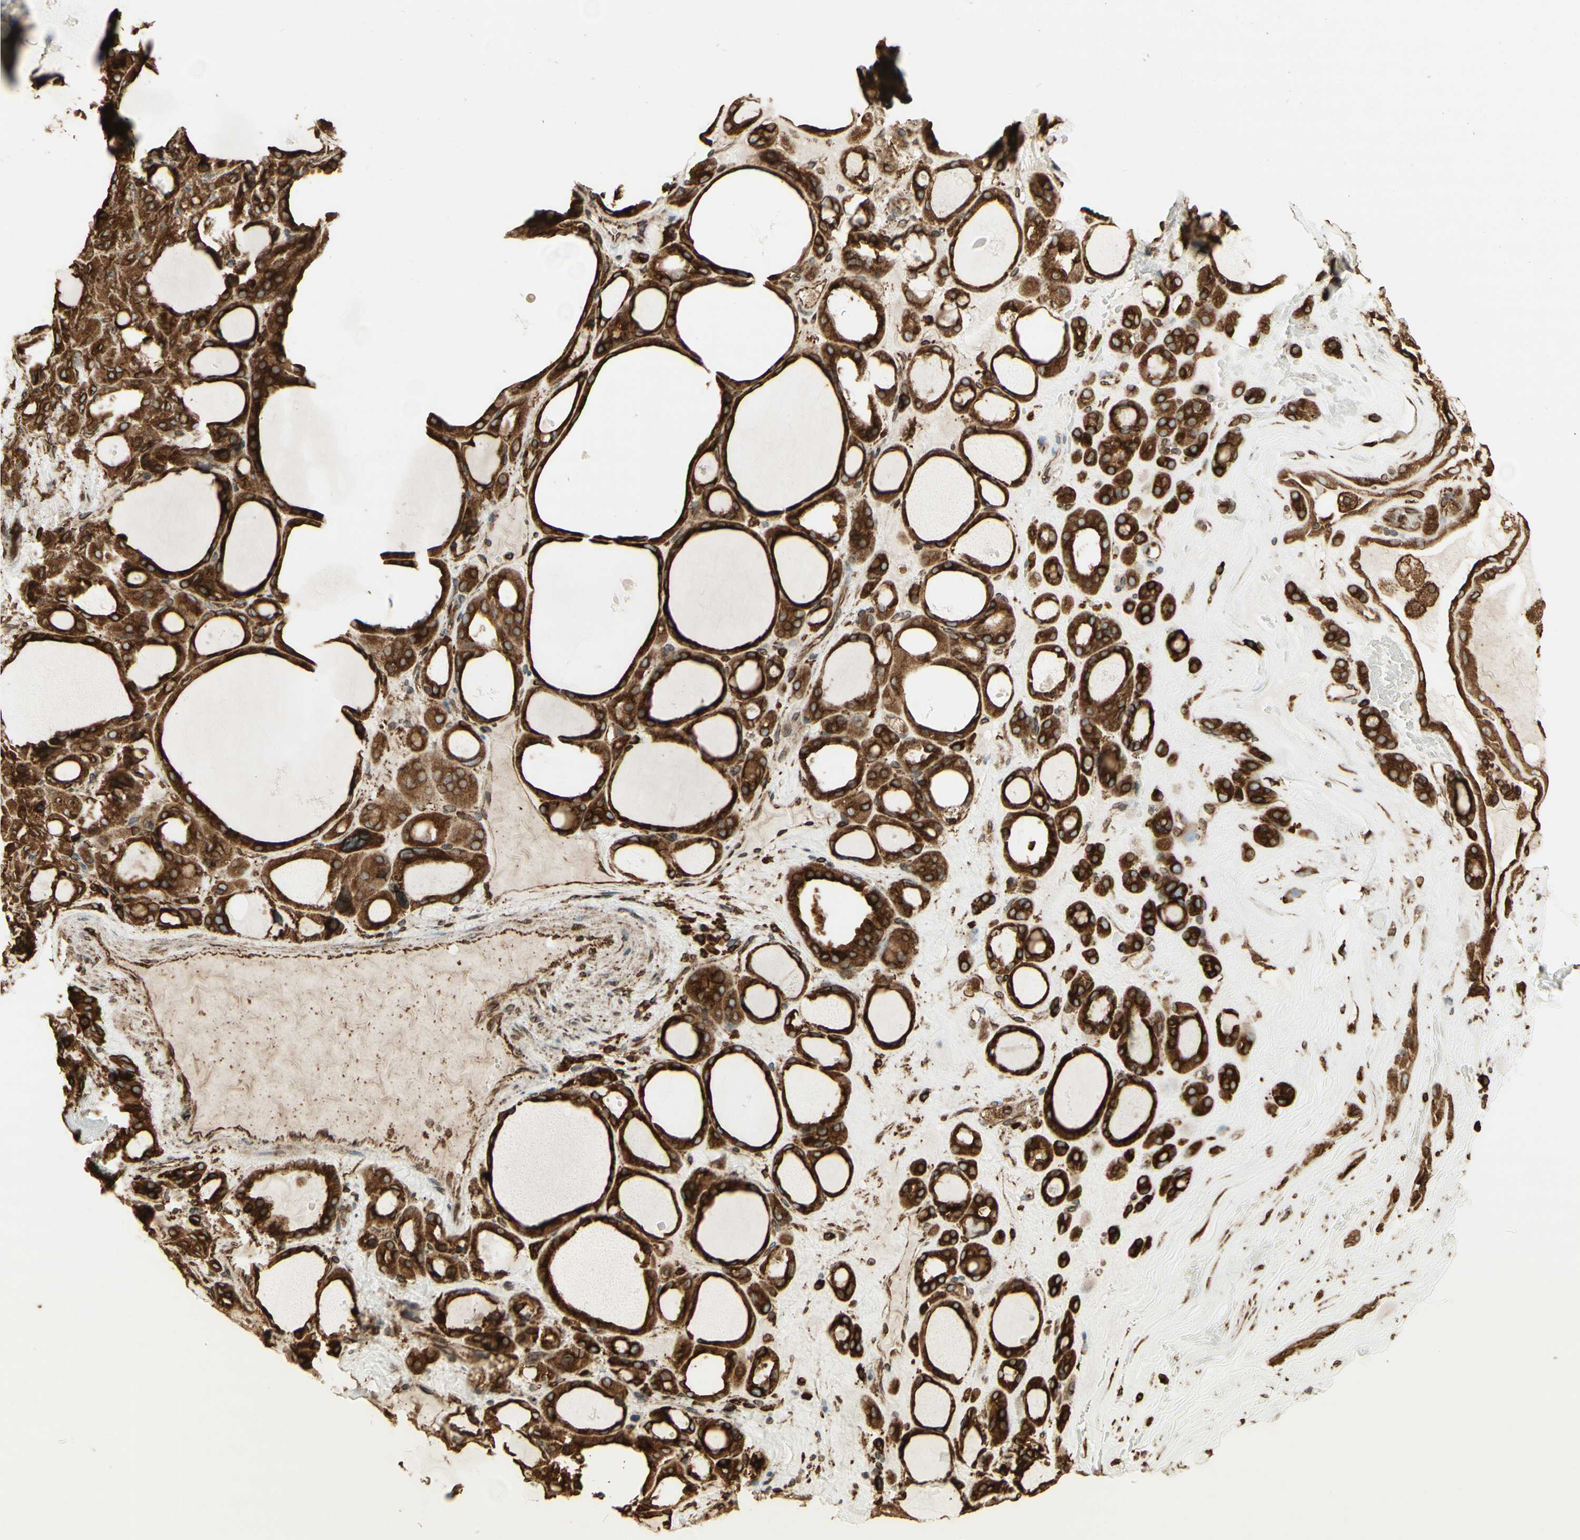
{"staining": {"intensity": "strong", "quantity": ">75%", "location": "cytoplasmic/membranous"}, "tissue": "thyroid gland", "cell_type": "Glandular cells", "image_type": "normal", "snomed": [{"axis": "morphology", "description": "Normal tissue, NOS"}, {"axis": "morphology", "description": "Carcinoma, NOS"}, {"axis": "topography", "description": "Thyroid gland"}], "caption": "A high-resolution photomicrograph shows immunohistochemistry (IHC) staining of unremarkable thyroid gland, which reveals strong cytoplasmic/membranous staining in approximately >75% of glandular cells.", "gene": "CANX", "patient": {"sex": "female", "age": 86}}